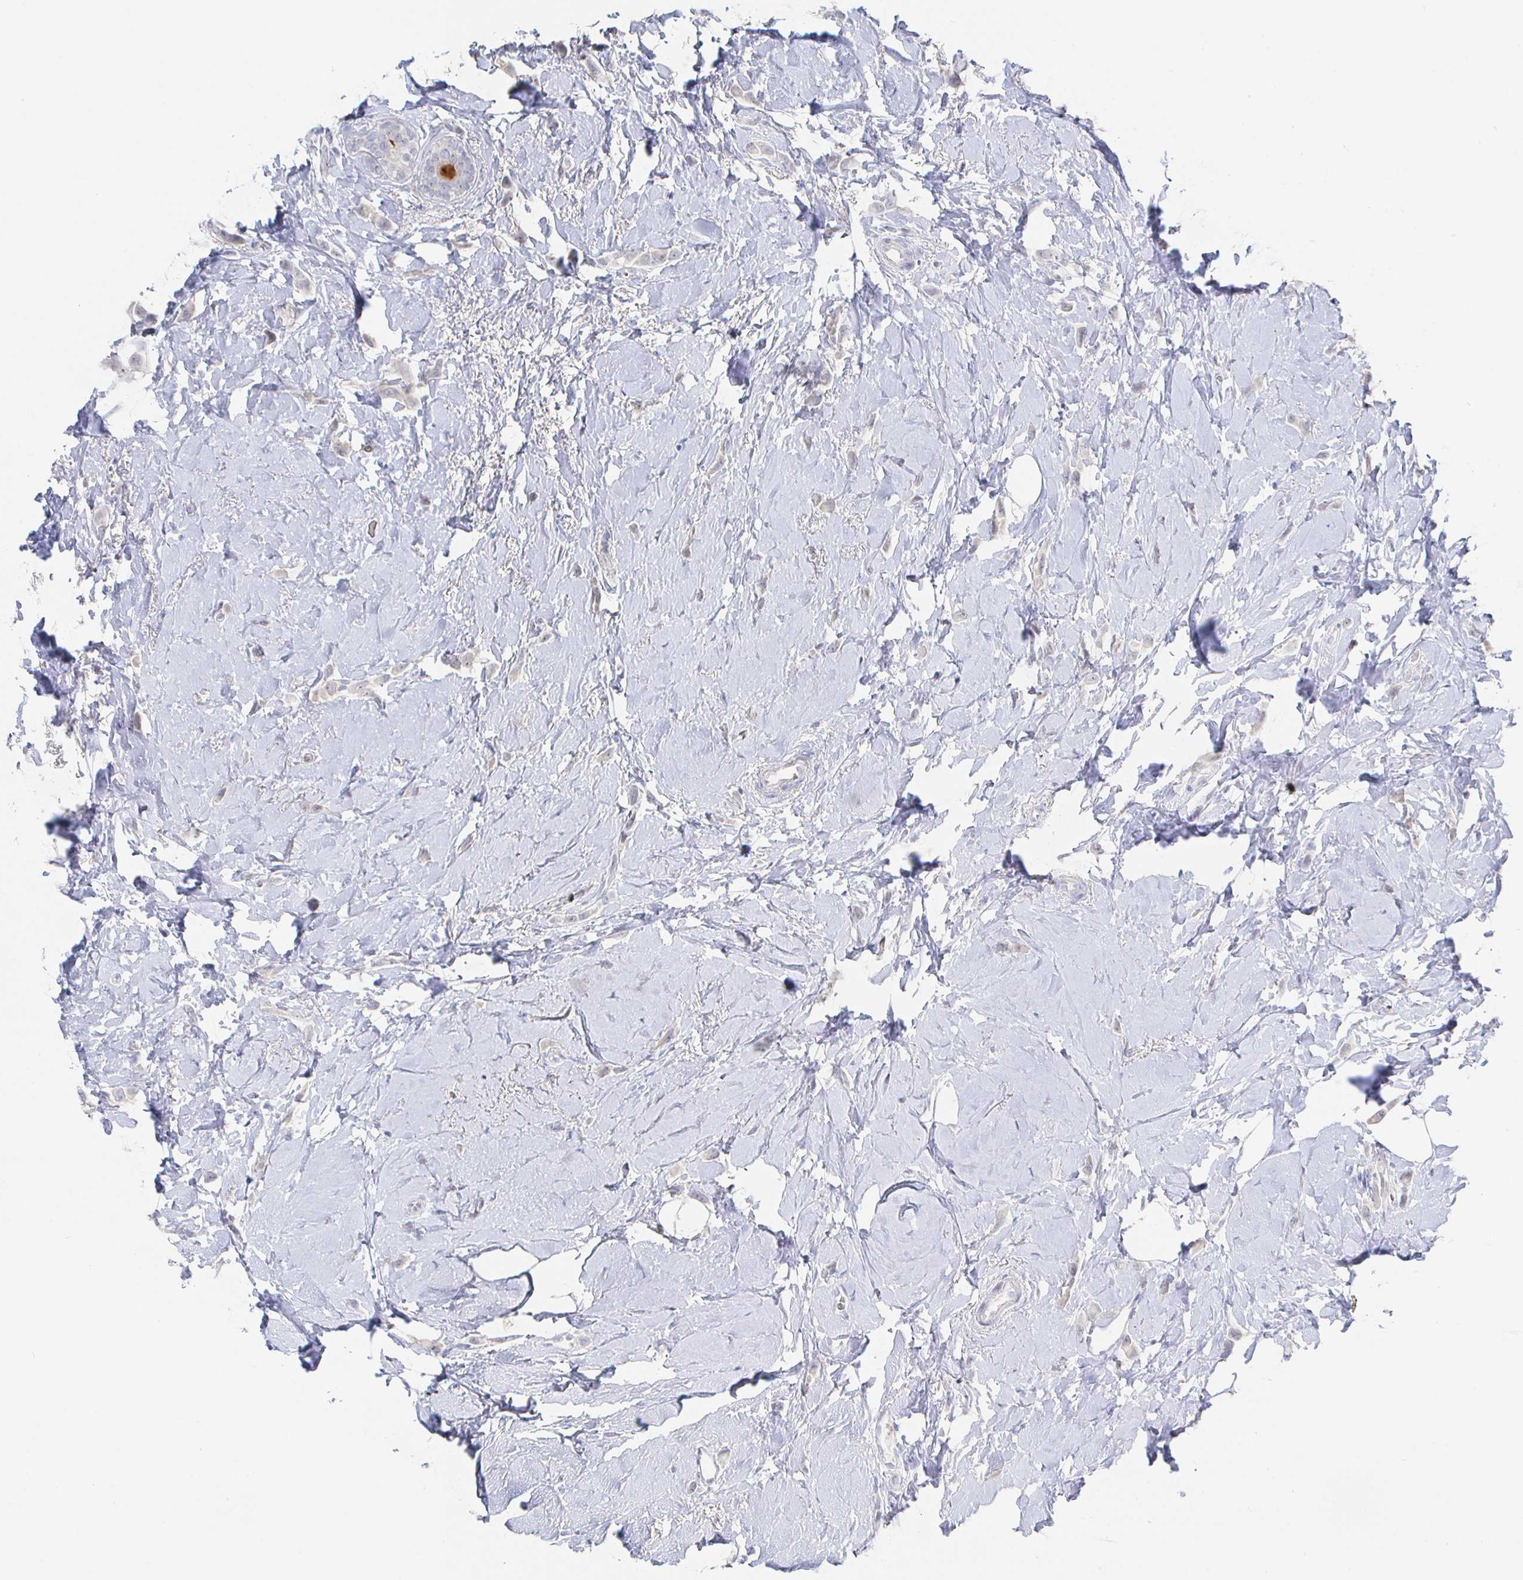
{"staining": {"intensity": "negative", "quantity": "none", "location": "none"}, "tissue": "breast cancer", "cell_type": "Tumor cells", "image_type": "cancer", "snomed": [{"axis": "morphology", "description": "Lobular carcinoma"}, {"axis": "topography", "description": "Breast"}], "caption": "Breast lobular carcinoma was stained to show a protein in brown. There is no significant positivity in tumor cells.", "gene": "LRRC23", "patient": {"sex": "female", "age": 66}}